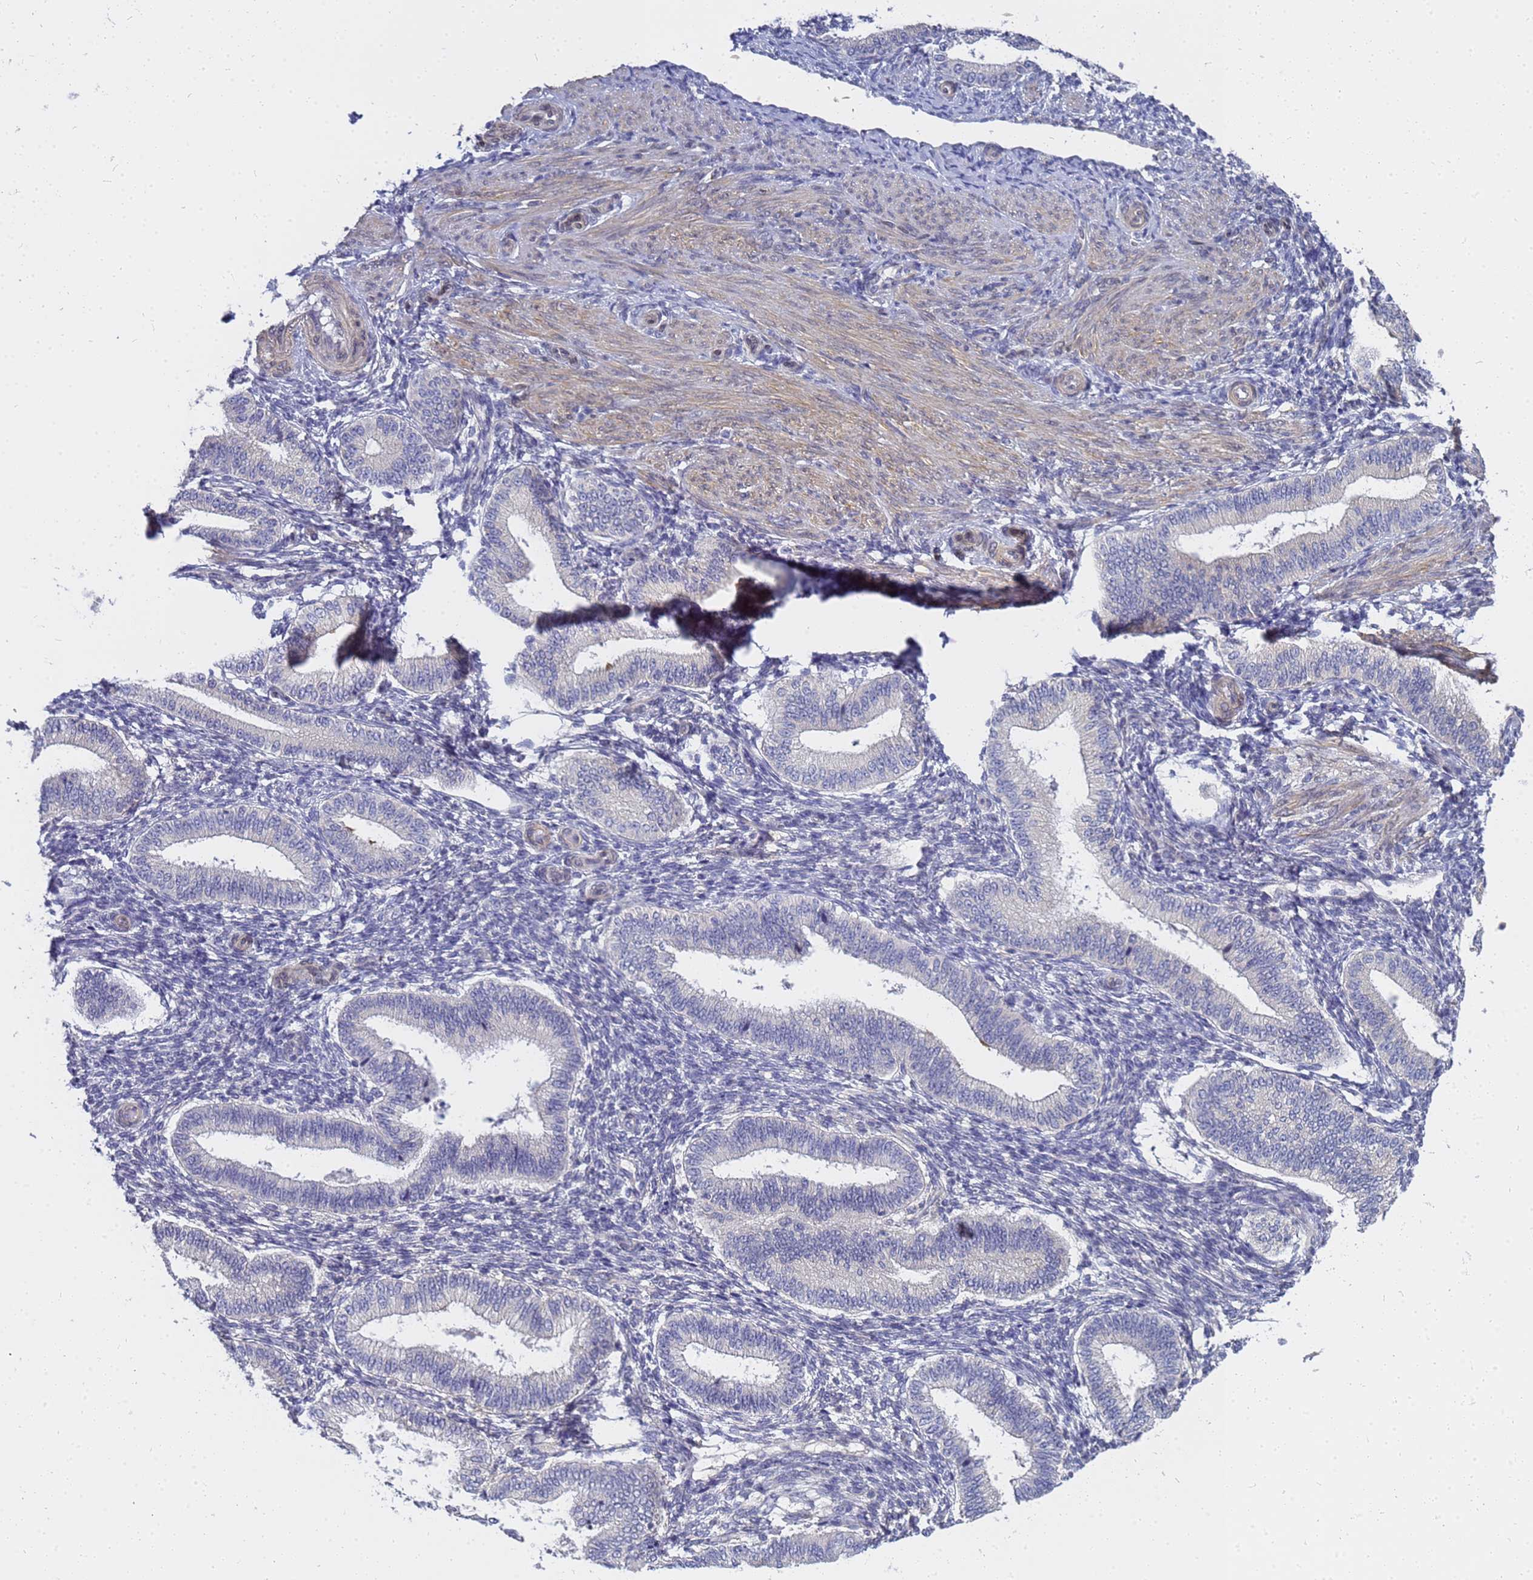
{"staining": {"intensity": "negative", "quantity": "none", "location": "none"}, "tissue": "endometrium", "cell_type": "Cells in endometrial stroma", "image_type": "normal", "snomed": [{"axis": "morphology", "description": "Normal tissue, NOS"}, {"axis": "topography", "description": "Endometrium"}], "caption": "IHC of benign human endometrium demonstrates no expression in cells in endometrial stroma.", "gene": "FAM166B", "patient": {"sex": "female", "age": 39}}